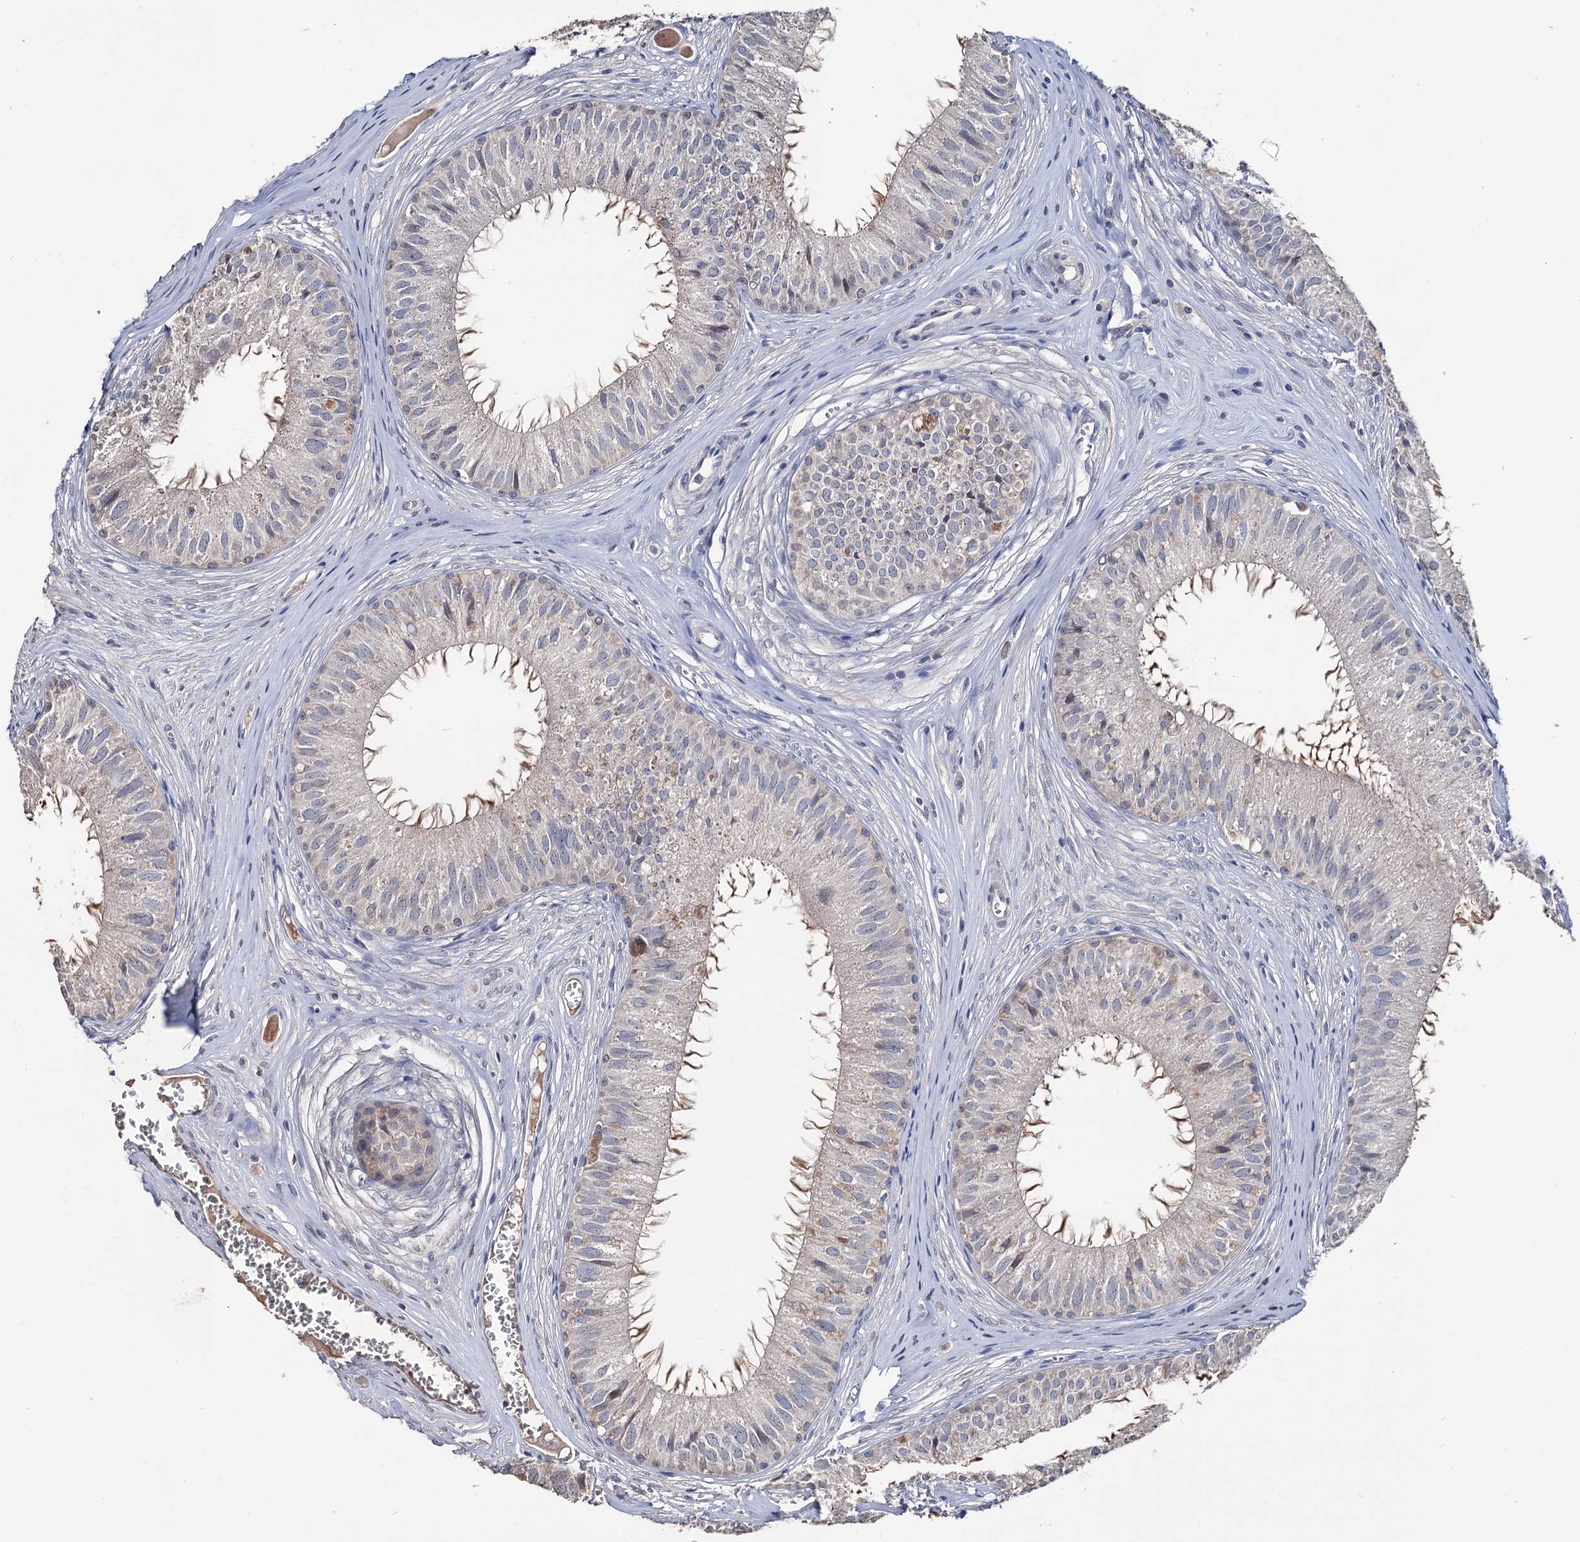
{"staining": {"intensity": "negative", "quantity": "none", "location": "none"}, "tissue": "epididymis", "cell_type": "Glandular cells", "image_type": "normal", "snomed": [{"axis": "morphology", "description": "Normal tissue, NOS"}, {"axis": "topography", "description": "Epididymis"}], "caption": "This histopathology image is of normal epididymis stained with immunohistochemistry (IHC) to label a protein in brown with the nuclei are counter-stained blue. There is no staining in glandular cells.", "gene": "EPB41L5", "patient": {"sex": "male", "age": 36}}